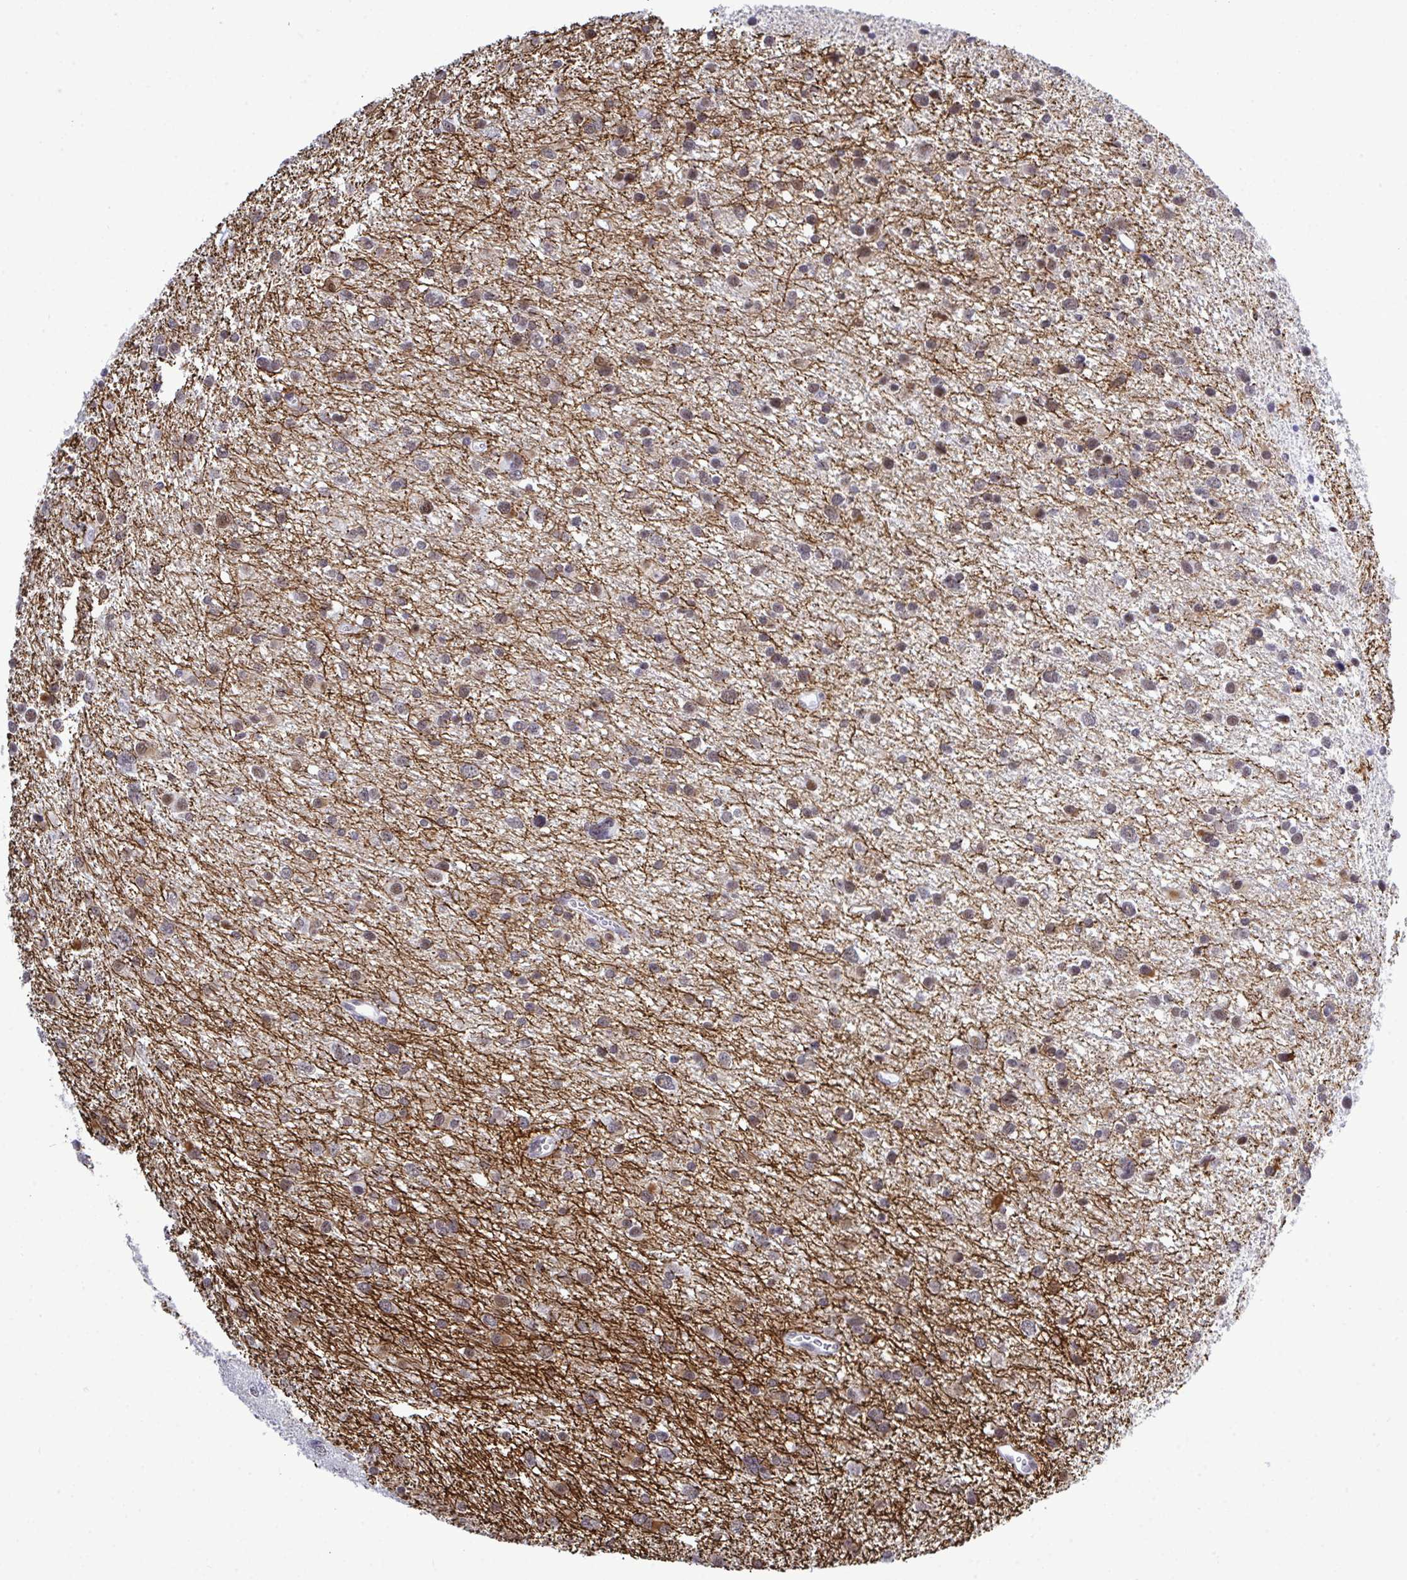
{"staining": {"intensity": "moderate", "quantity": "<25%", "location": "cytoplasmic/membranous,nuclear"}, "tissue": "glioma", "cell_type": "Tumor cells", "image_type": "cancer", "snomed": [{"axis": "morphology", "description": "Glioma, malignant, Low grade"}, {"axis": "topography", "description": "Brain"}], "caption": "IHC of malignant glioma (low-grade) reveals low levels of moderate cytoplasmic/membranous and nuclear positivity in about <25% of tumor cells.", "gene": "PPP1R10", "patient": {"sex": "female", "age": 55}}